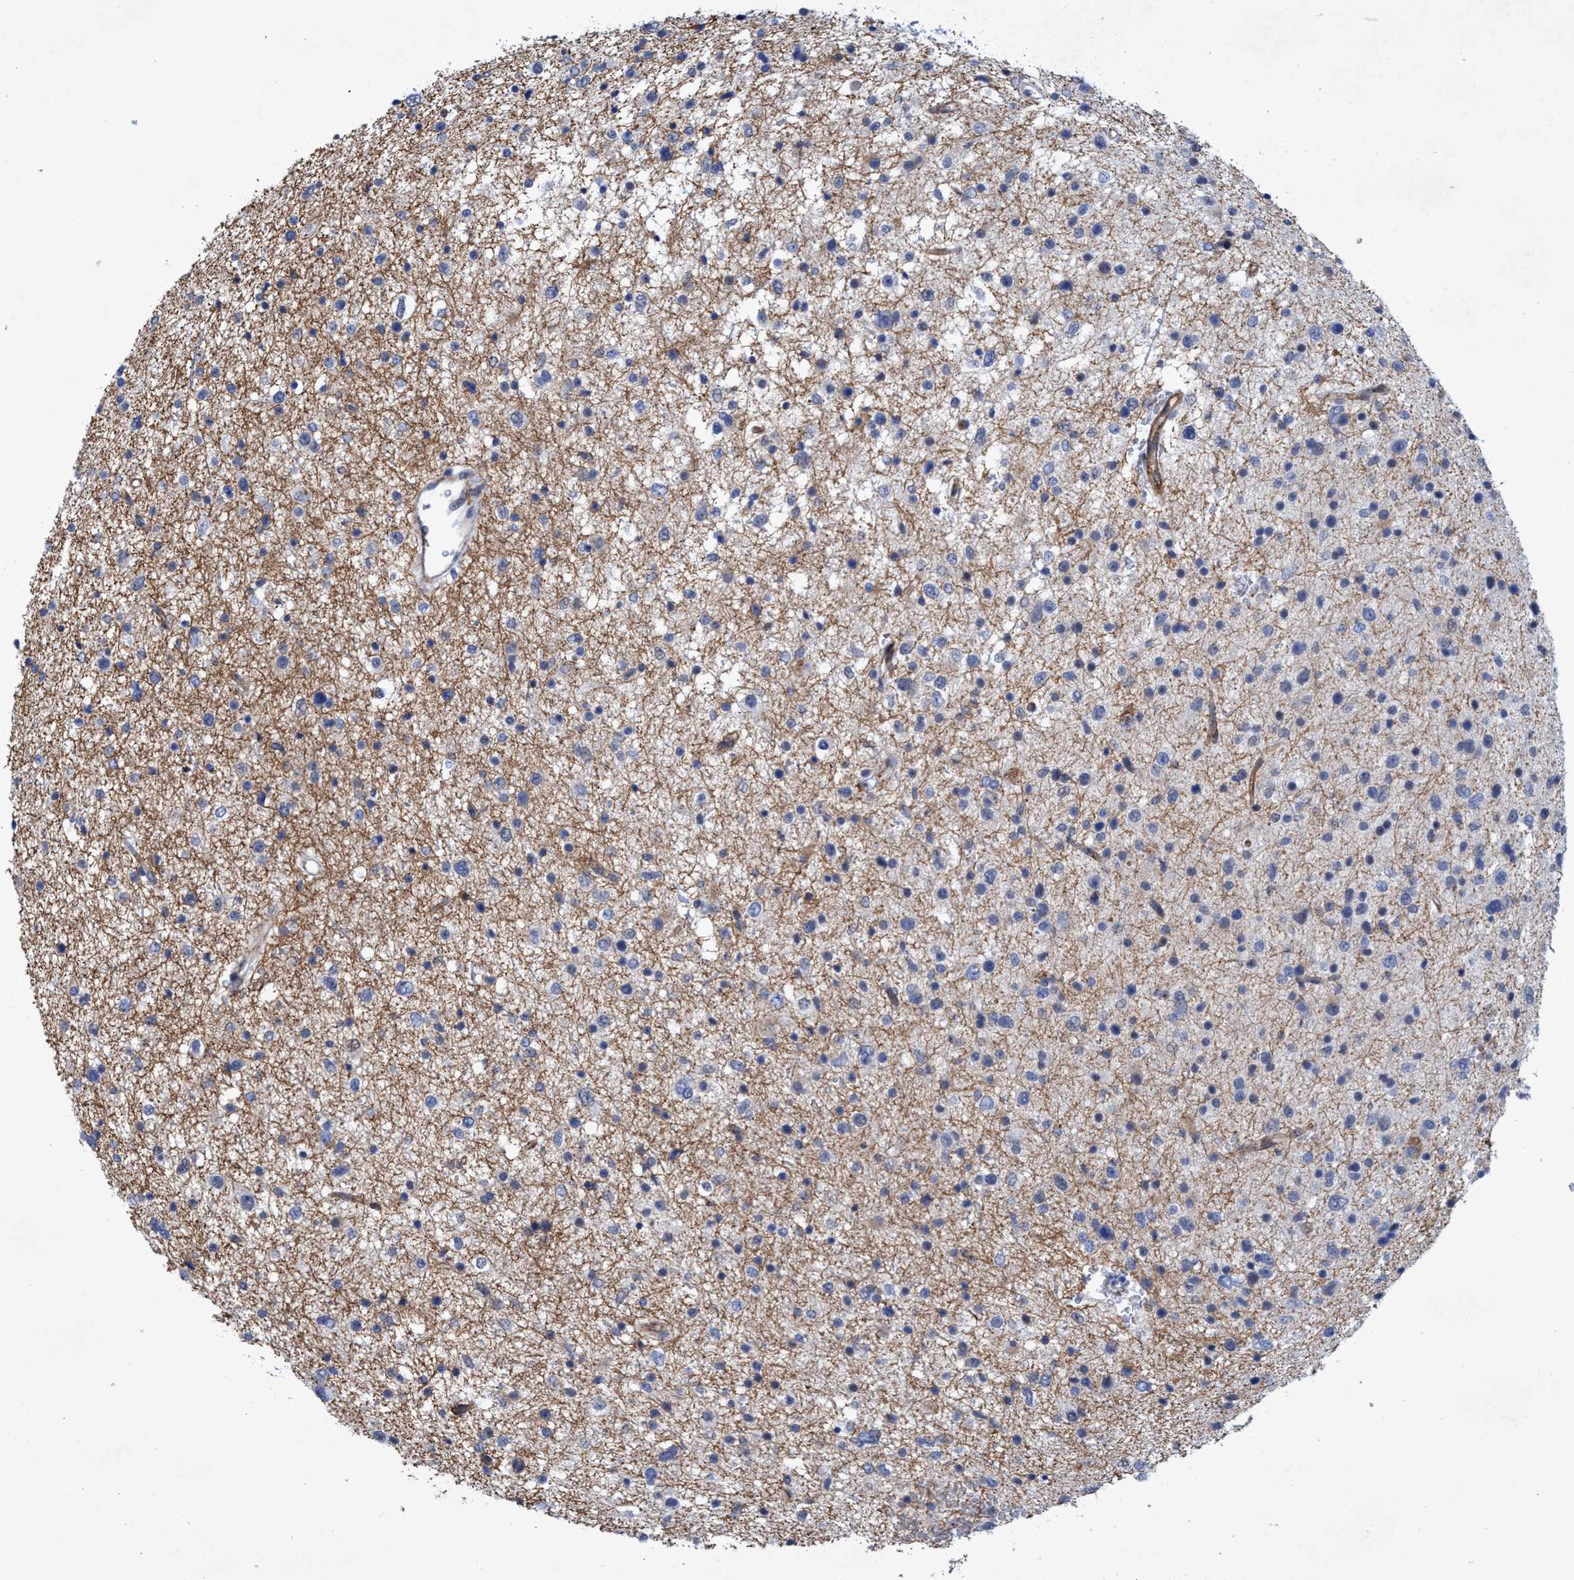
{"staining": {"intensity": "negative", "quantity": "none", "location": "none"}, "tissue": "glioma", "cell_type": "Tumor cells", "image_type": "cancer", "snomed": [{"axis": "morphology", "description": "Glioma, malignant, Low grade"}, {"axis": "topography", "description": "Brain"}], "caption": "Tumor cells are negative for protein expression in human glioma.", "gene": "SLC43A2", "patient": {"sex": "female", "age": 37}}